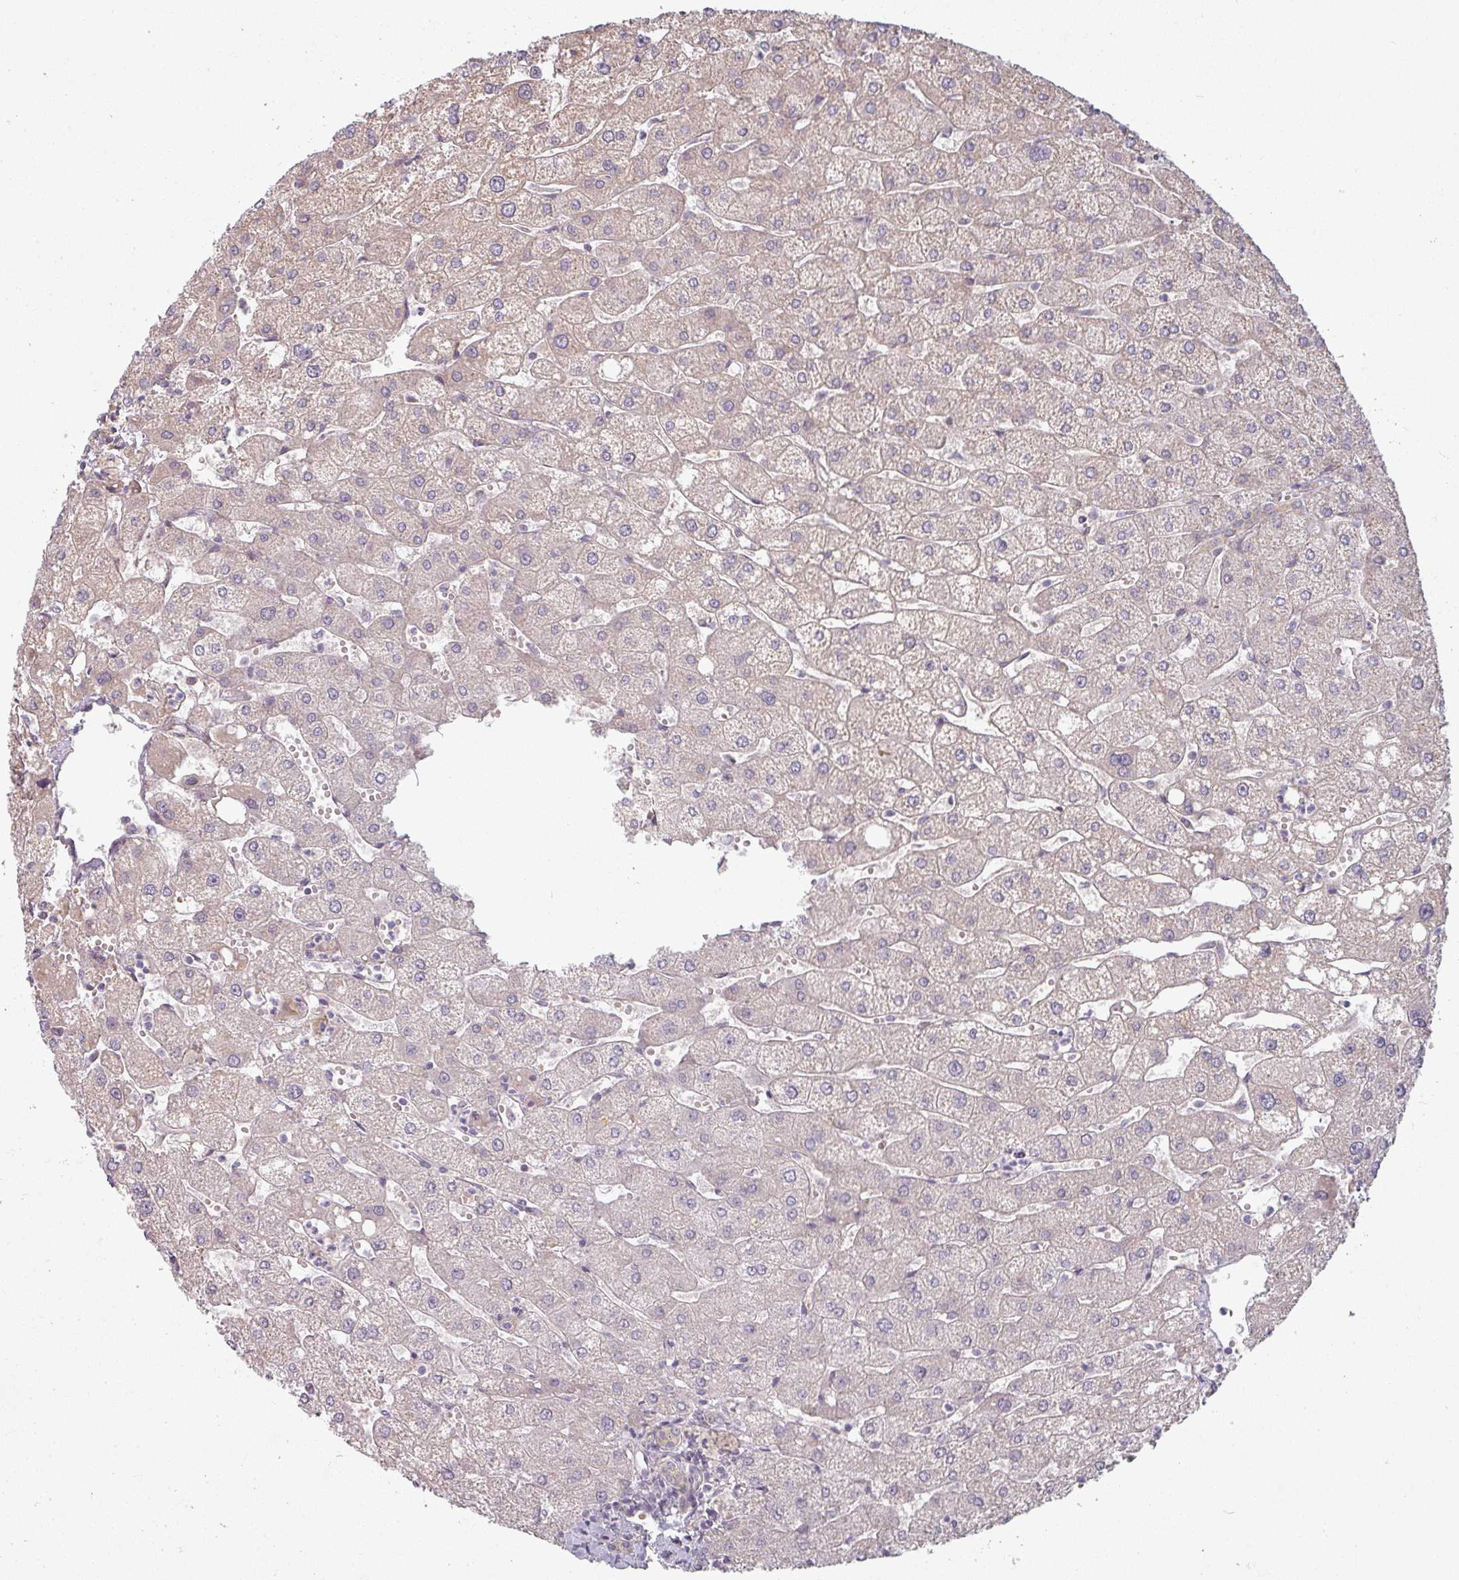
{"staining": {"intensity": "negative", "quantity": "none", "location": "none"}, "tissue": "liver", "cell_type": "Cholangiocytes", "image_type": "normal", "snomed": [{"axis": "morphology", "description": "Normal tissue, NOS"}, {"axis": "topography", "description": "Liver"}], "caption": "A histopathology image of human liver is negative for staining in cholangiocytes. (Brightfield microscopy of DAB immunohistochemistry (IHC) at high magnification).", "gene": "PLEKHJ1", "patient": {"sex": "male", "age": 67}}